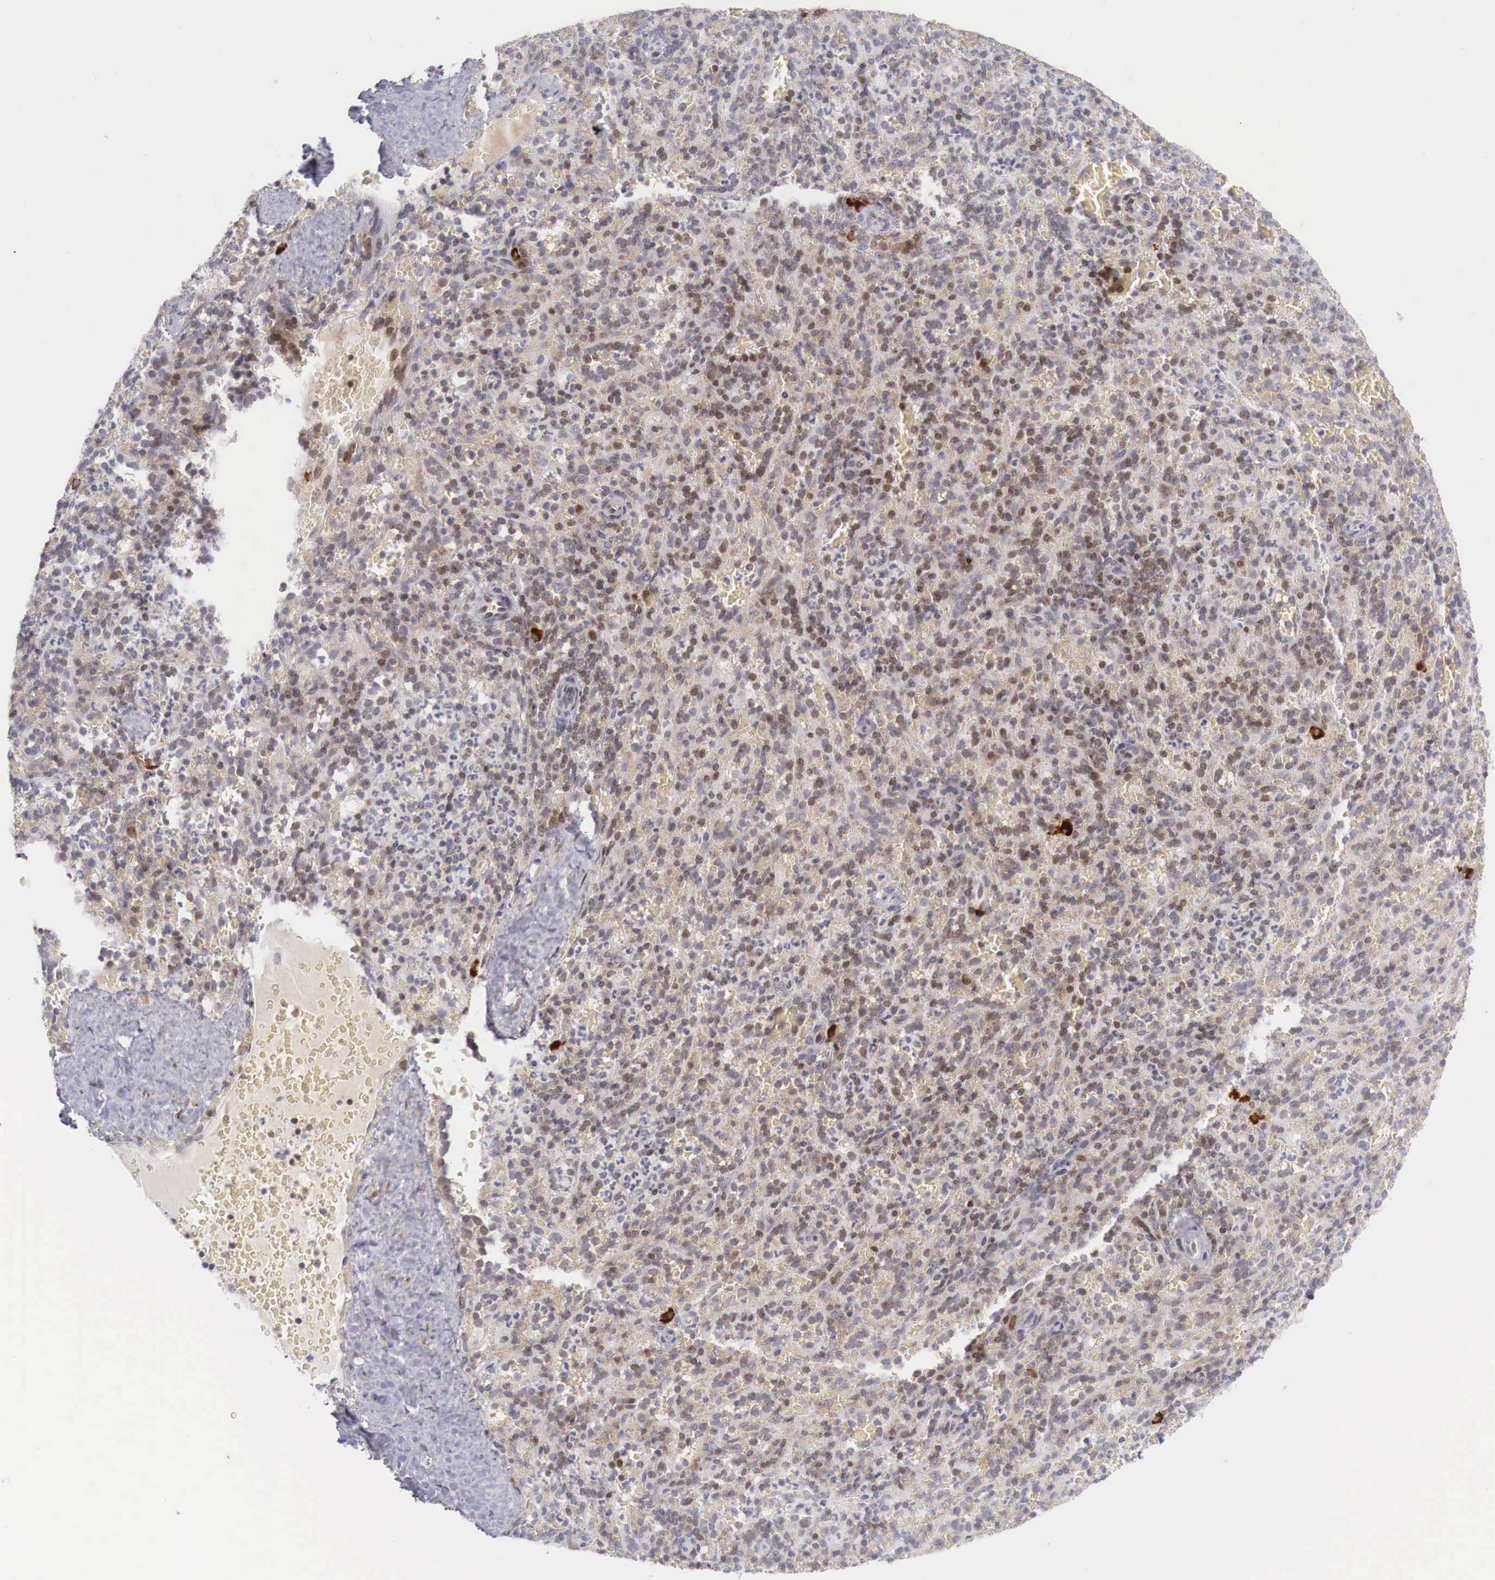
{"staining": {"intensity": "moderate", "quantity": "25%-75%", "location": "nuclear"}, "tissue": "spleen", "cell_type": "Cells in red pulp", "image_type": "normal", "snomed": [{"axis": "morphology", "description": "Normal tissue, NOS"}, {"axis": "topography", "description": "Spleen"}], "caption": "A brown stain highlights moderate nuclear staining of a protein in cells in red pulp of unremarkable spleen.", "gene": "CLCN5", "patient": {"sex": "female", "age": 21}}